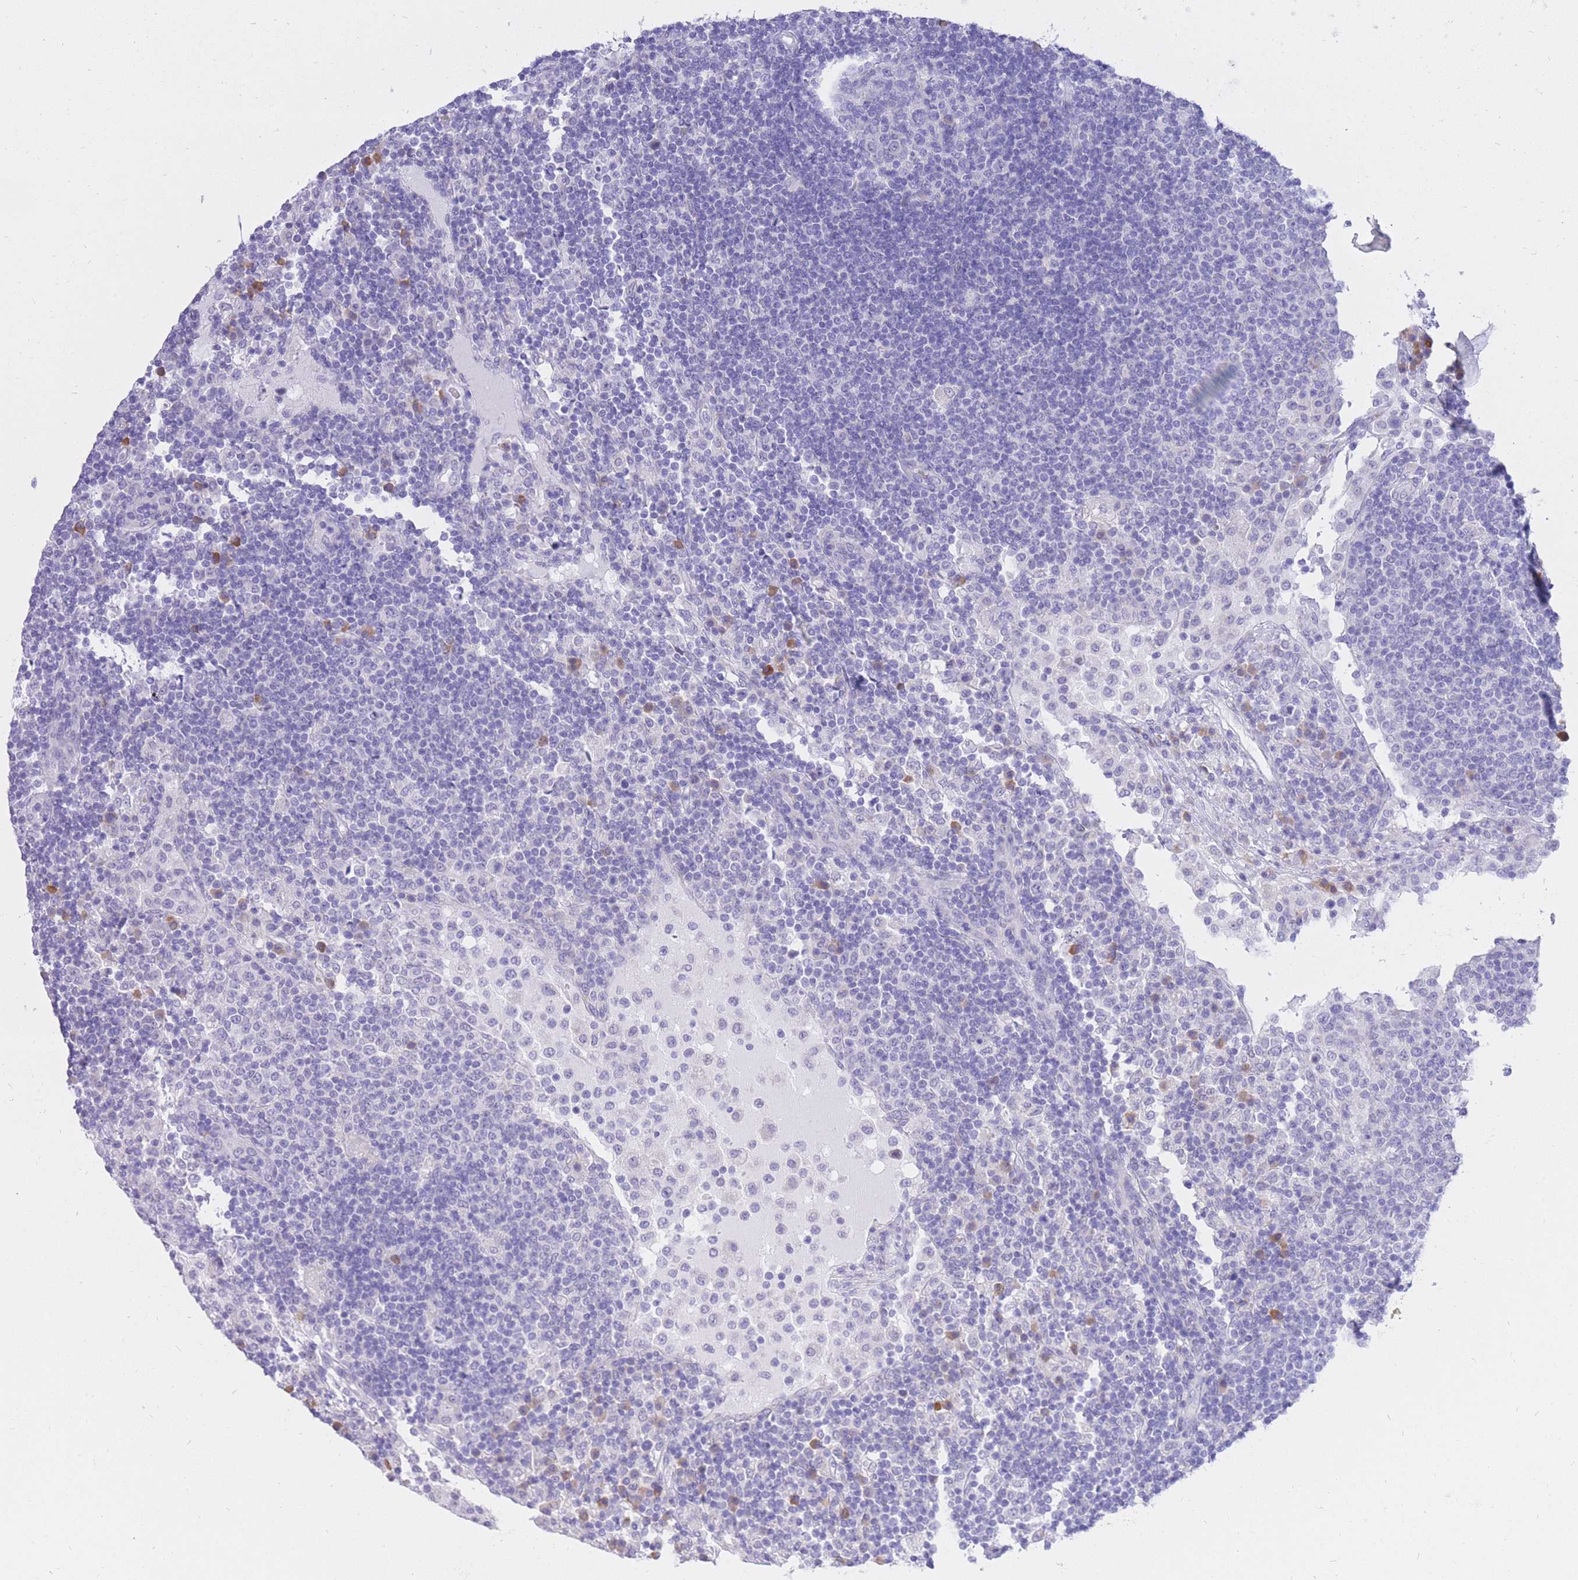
{"staining": {"intensity": "negative", "quantity": "none", "location": "none"}, "tissue": "lymph node", "cell_type": "Germinal center cells", "image_type": "normal", "snomed": [{"axis": "morphology", "description": "Normal tissue, NOS"}, {"axis": "topography", "description": "Lymph node"}], "caption": "Protein analysis of unremarkable lymph node reveals no significant positivity in germinal center cells.", "gene": "SSUH2", "patient": {"sex": "female", "age": 53}}